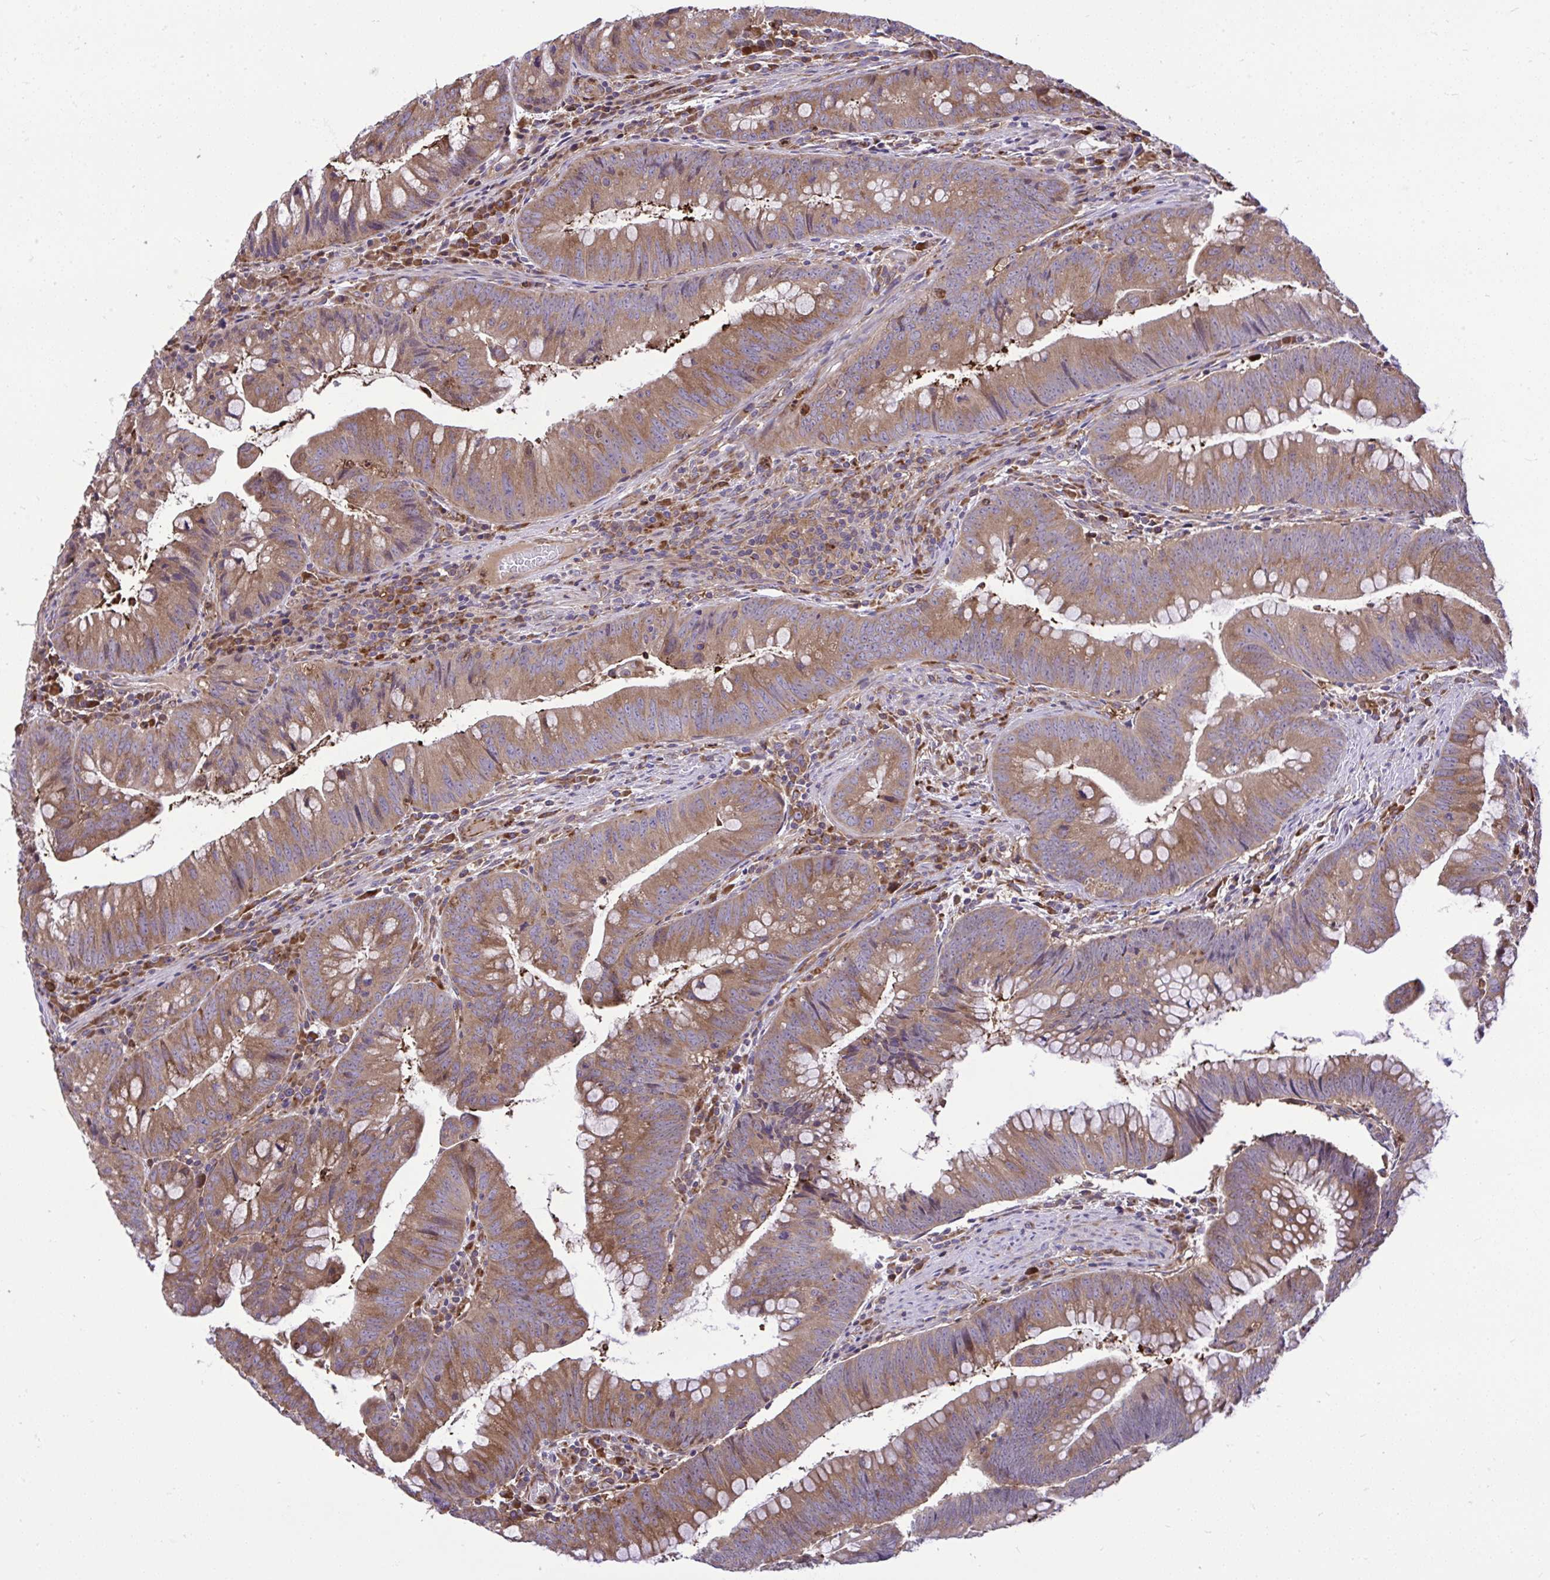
{"staining": {"intensity": "moderate", "quantity": ">75%", "location": "cytoplasmic/membranous"}, "tissue": "colorectal cancer", "cell_type": "Tumor cells", "image_type": "cancer", "snomed": [{"axis": "morphology", "description": "Adenocarcinoma, NOS"}, {"axis": "topography", "description": "Colon"}], "caption": "Colorectal cancer (adenocarcinoma) stained for a protein (brown) shows moderate cytoplasmic/membranous positive expression in about >75% of tumor cells.", "gene": "PAIP2", "patient": {"sex": "male", "age": 62}}